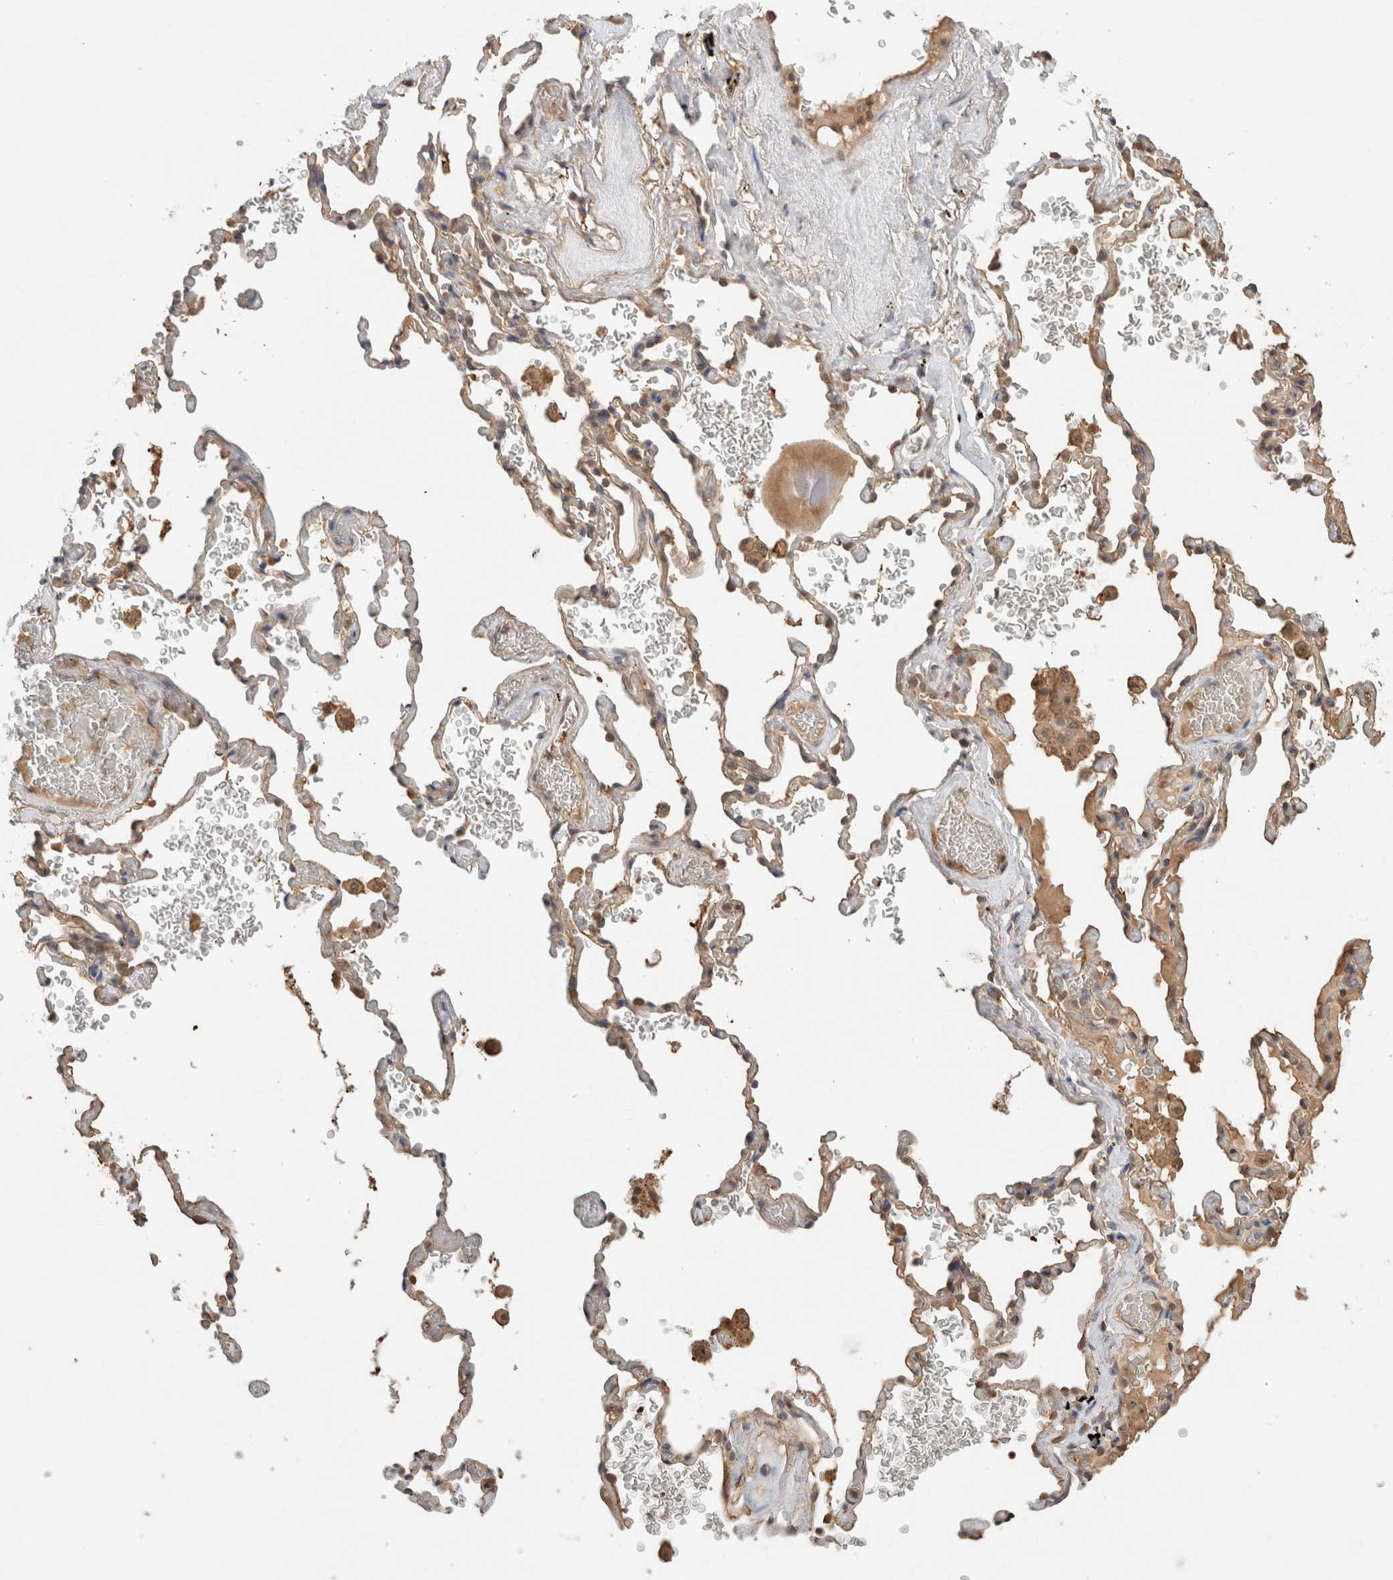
{"staining": {"intensity": "moderate", "quantity": ">75%", "location": "cytoplasmic/membranous"}, "tissue": "adipose tissue", "cell_type": "Adipocytes", "image_type": "normal", "snomed": [{"axis": "morphology", "description": "Normal tissue, NOS"}, {"axis": "topography", "description": "Cartilage tissue"}, {"axis": "topography", "description": "Lung"}], "caption": "Immunohistochemical staining of benign human adipose tissue displays >75% levels of moderate cytoplasmic/membranous protein staining in approximately >75% of adipocytes. (Stains: DAB (3,3'-diaminobenzidine) in brown, nuclei in blue, Microscopy: brightfield microscopy at high magnification).", "gene": "YWHAH", "patient": {"sex": "female", "age": 77}}